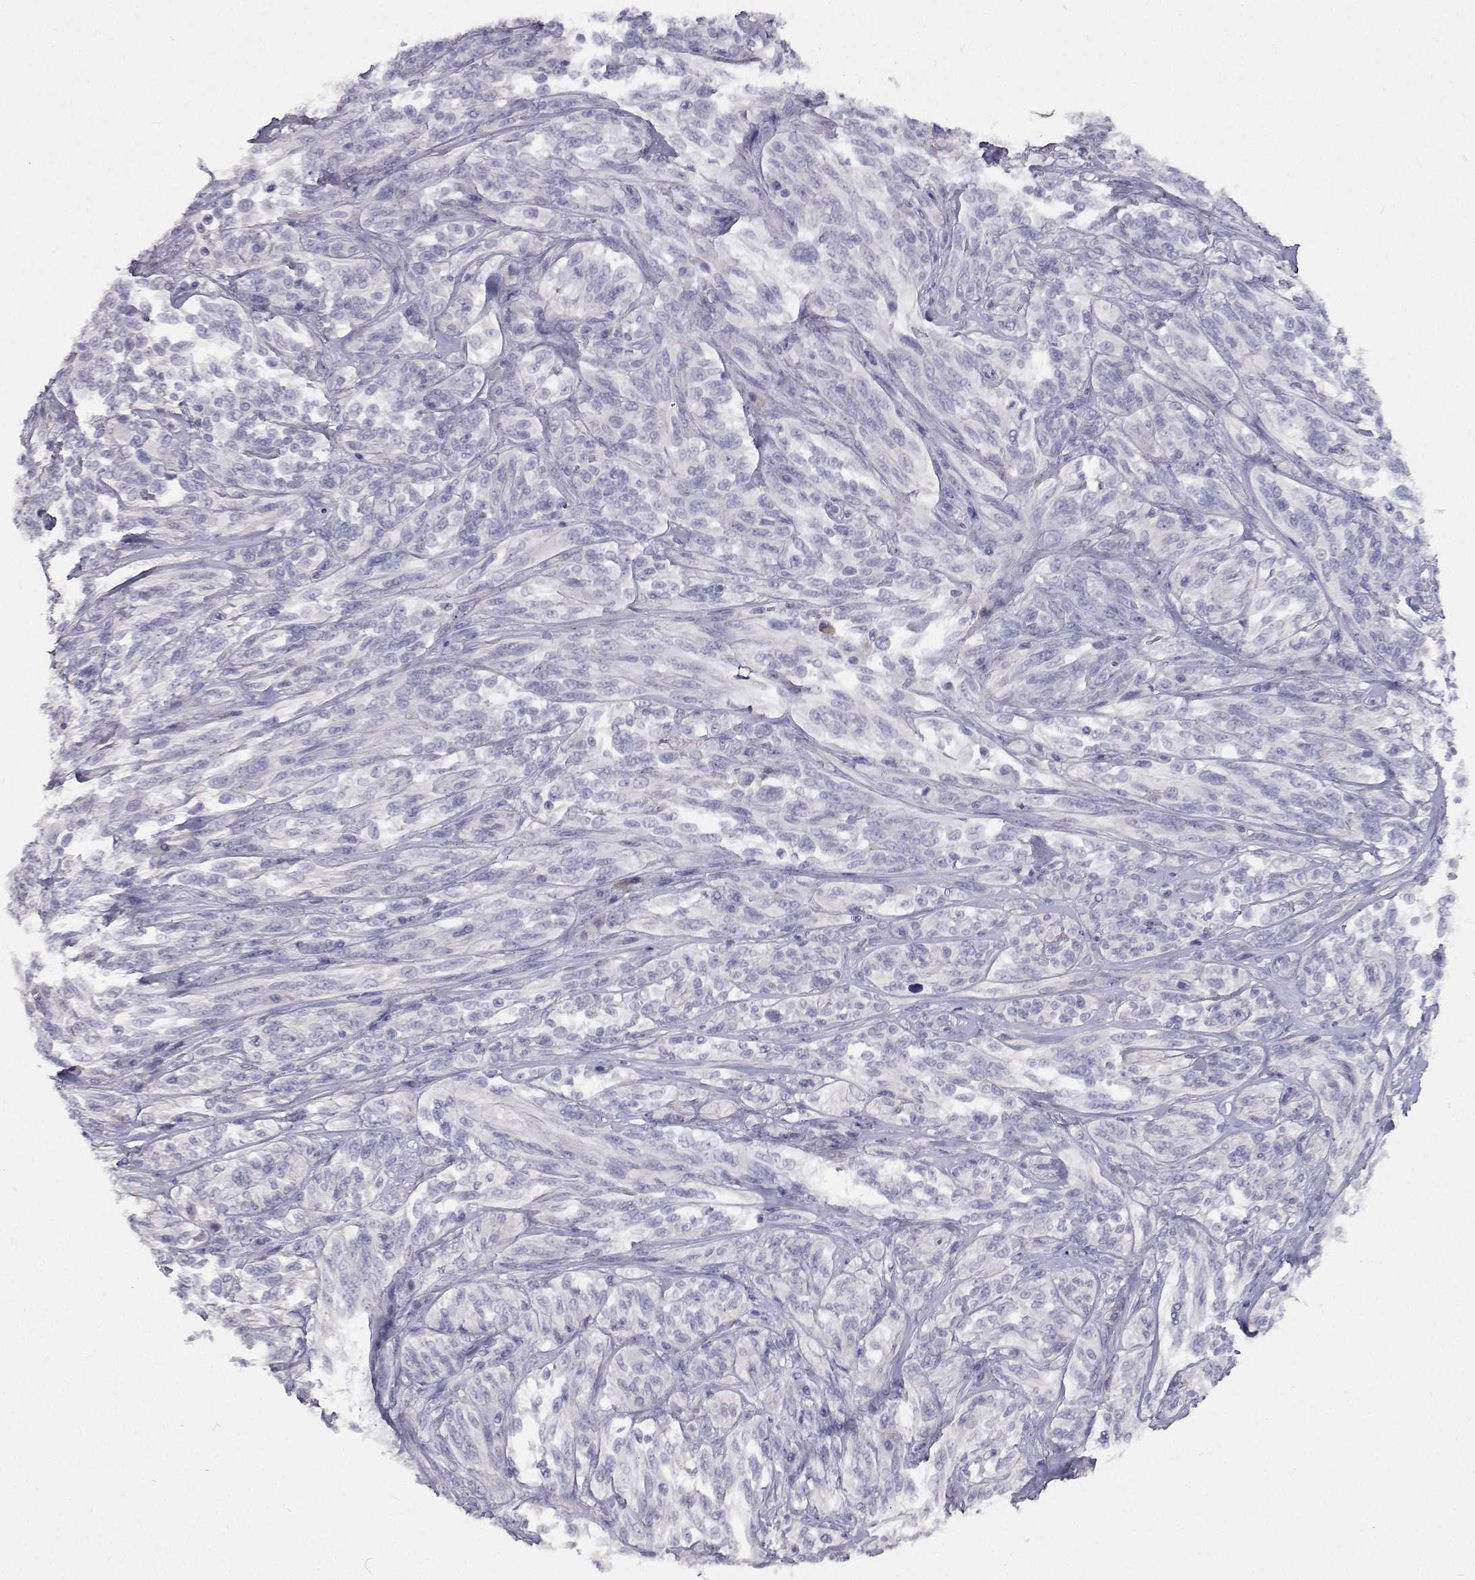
{"staining": {"intensity": "negative", "quantity": "none", "location": "none"}, "tissue": "melanoma", "cell_type": "Tumor cells", "image_type": "cancer", "snomed": [{"axis": "morphology", "description": "Malignant melanoma, NOS"}, {"axis": "topography", "description": "Skin"}], "caption": "DAB immunohistochemical staining of melanoma displays no significant staining in tumor cells.", "gene": "CFAP44", "patient": {"sex": "female", "age": 91}}